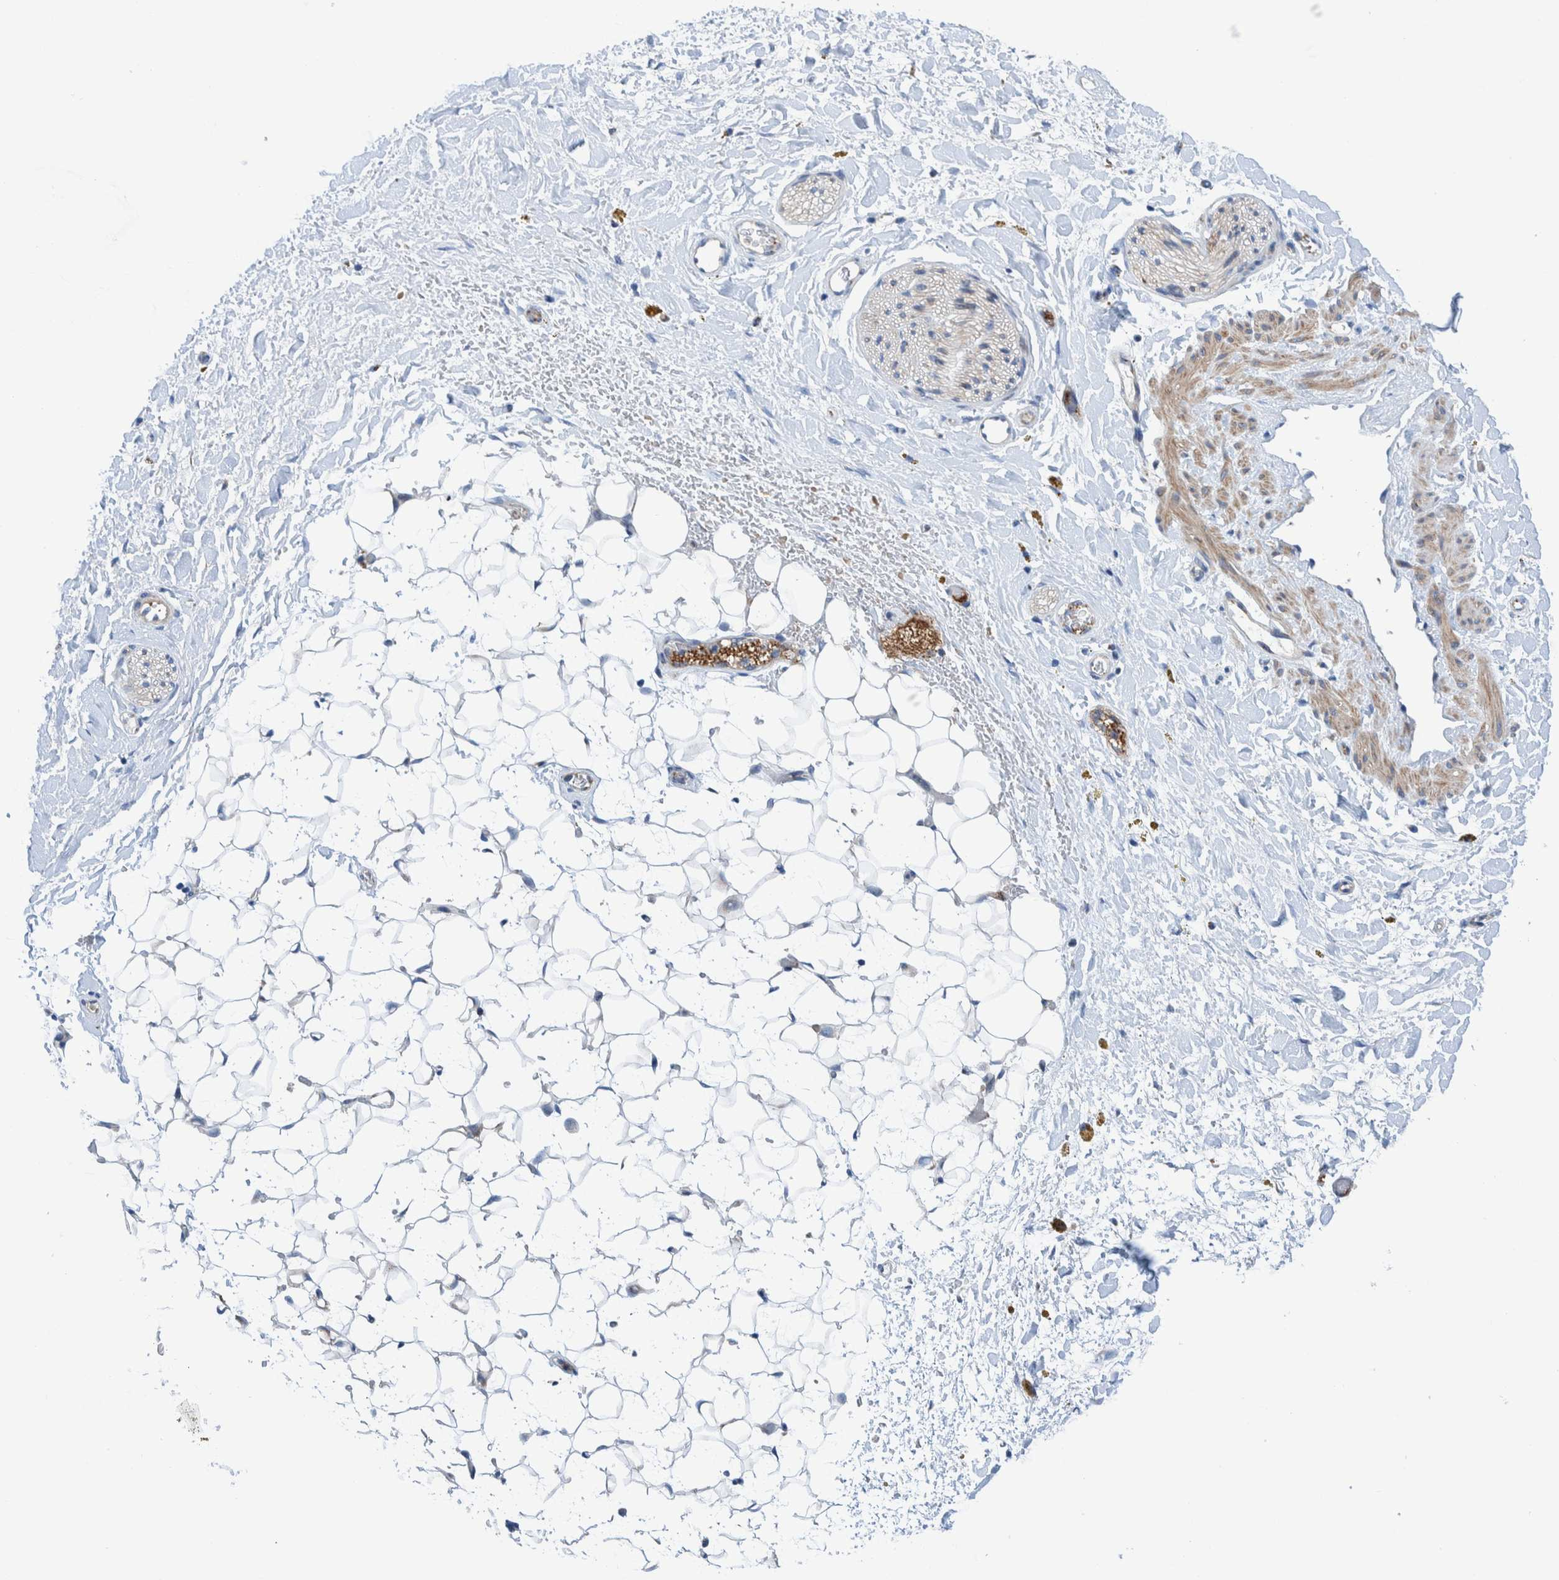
{"staining": {"intensity": "negative", "quantity": "none", "location": "none"}, "tissue": "adipose tissue", "cell_type": "Adipocytes", "image_type": "normal", "snomed": [{"axis": "morphology", "description": "Normal tissue, NOS"}, {"axis": "topography", "description": "Kidney"}, {"axis": "topography", "description": "Peripheral nerve tissue"}], "caption": "The image exhibits no staining of adipocytes in unremarkable adipose tissue. (Stains: DAB IHC with hematoxylin counter stain, Microscopy: brightfield microscopy at high magnification).", "gene": "TRIM58", "patient": {"sex": "male", "age": 7}}